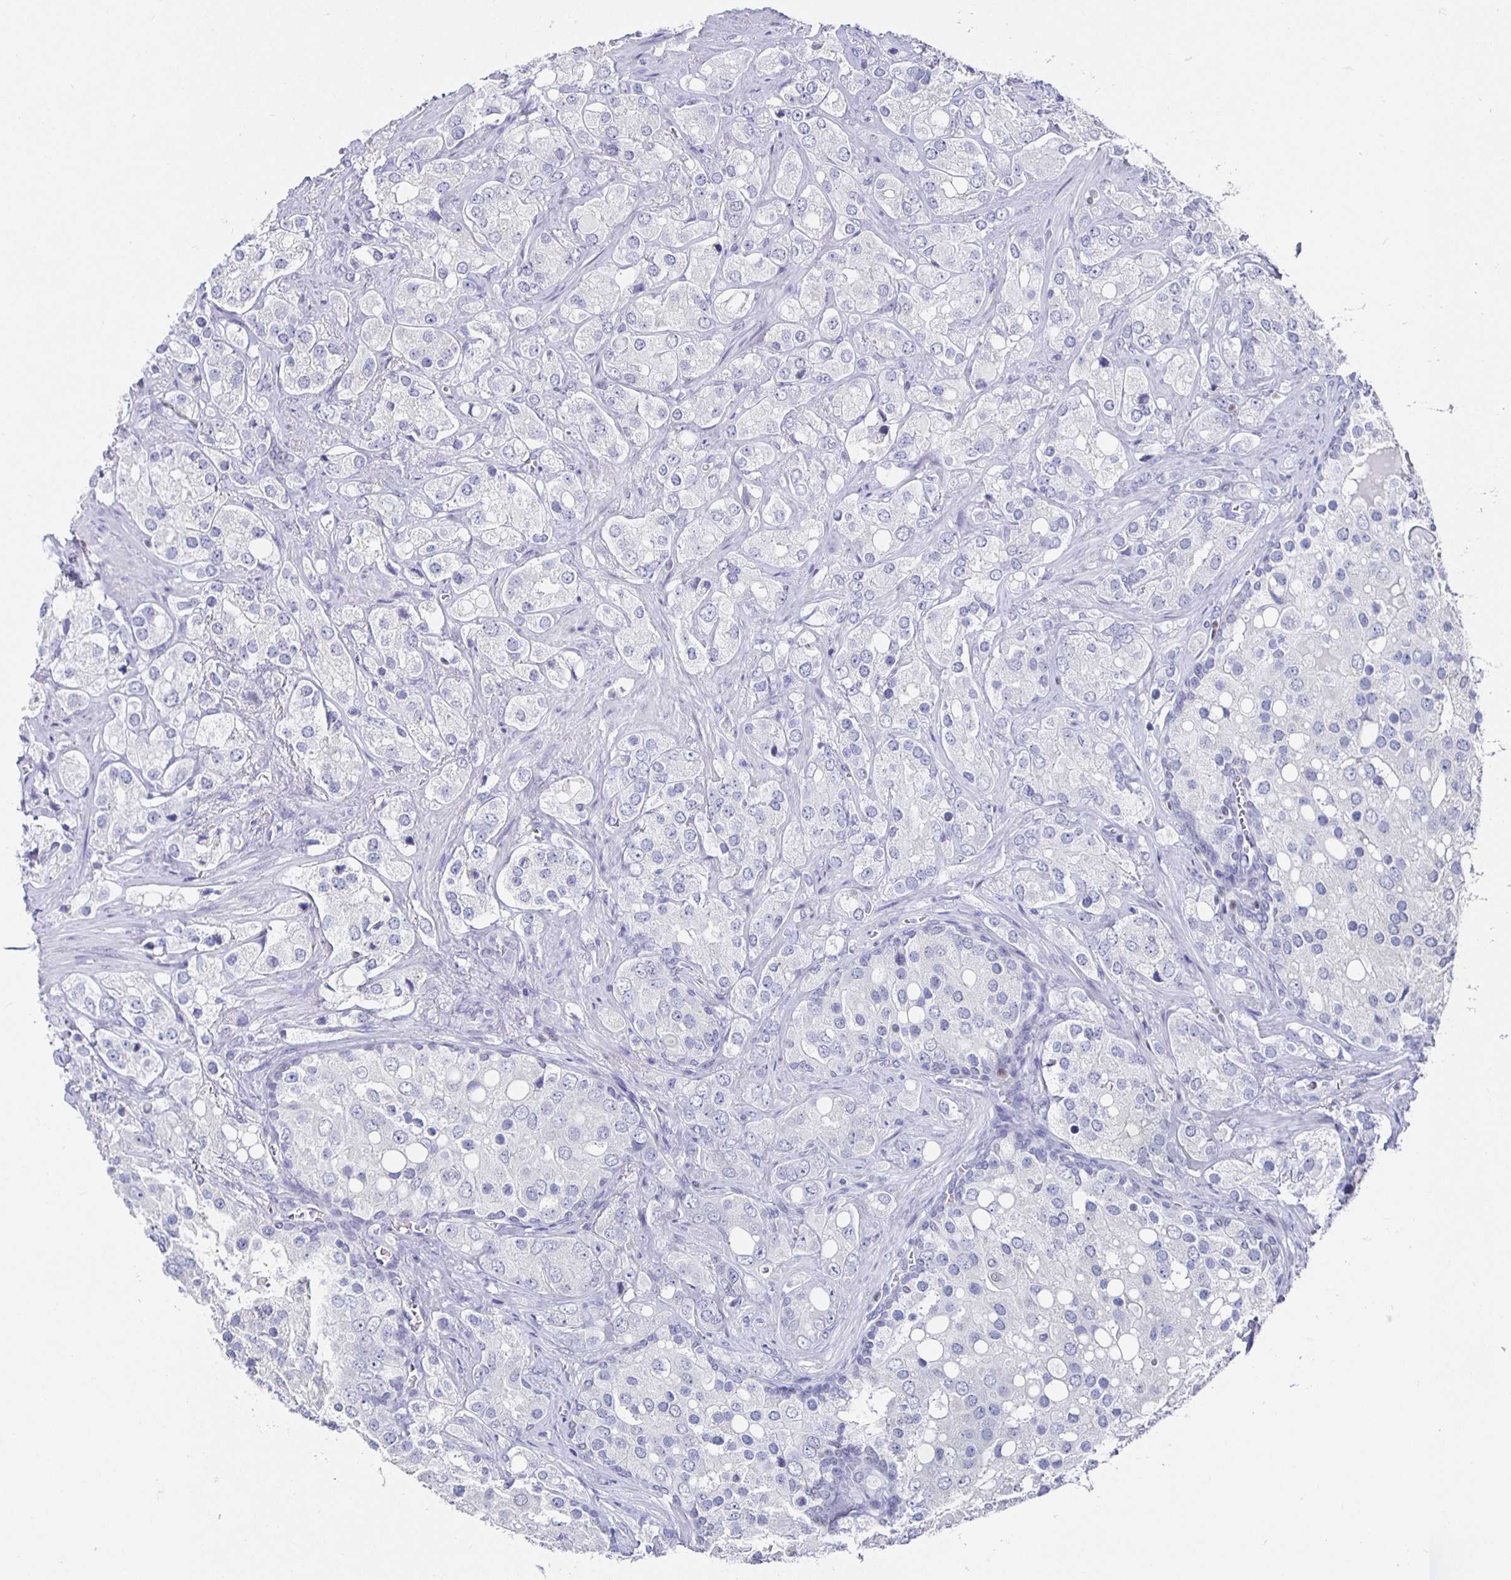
{"staining": {"intensity": "negative", "quantity": "none", "location": "none"}, "tissue": "prostate cancer", "cell_type": "Tumor cells", "image_type": "cancer", "snomed": [{"axis": "morphology", "description": "Adenocarcinoma, High grade"}, {"axis": "topography", "description": "Prostate"}], "caption": "Micrograph shows no protein expression in tumor cells of prostate cancer tissue.", "gene": "RUNX2", "patient": {"sex": "male", "age": 67}}